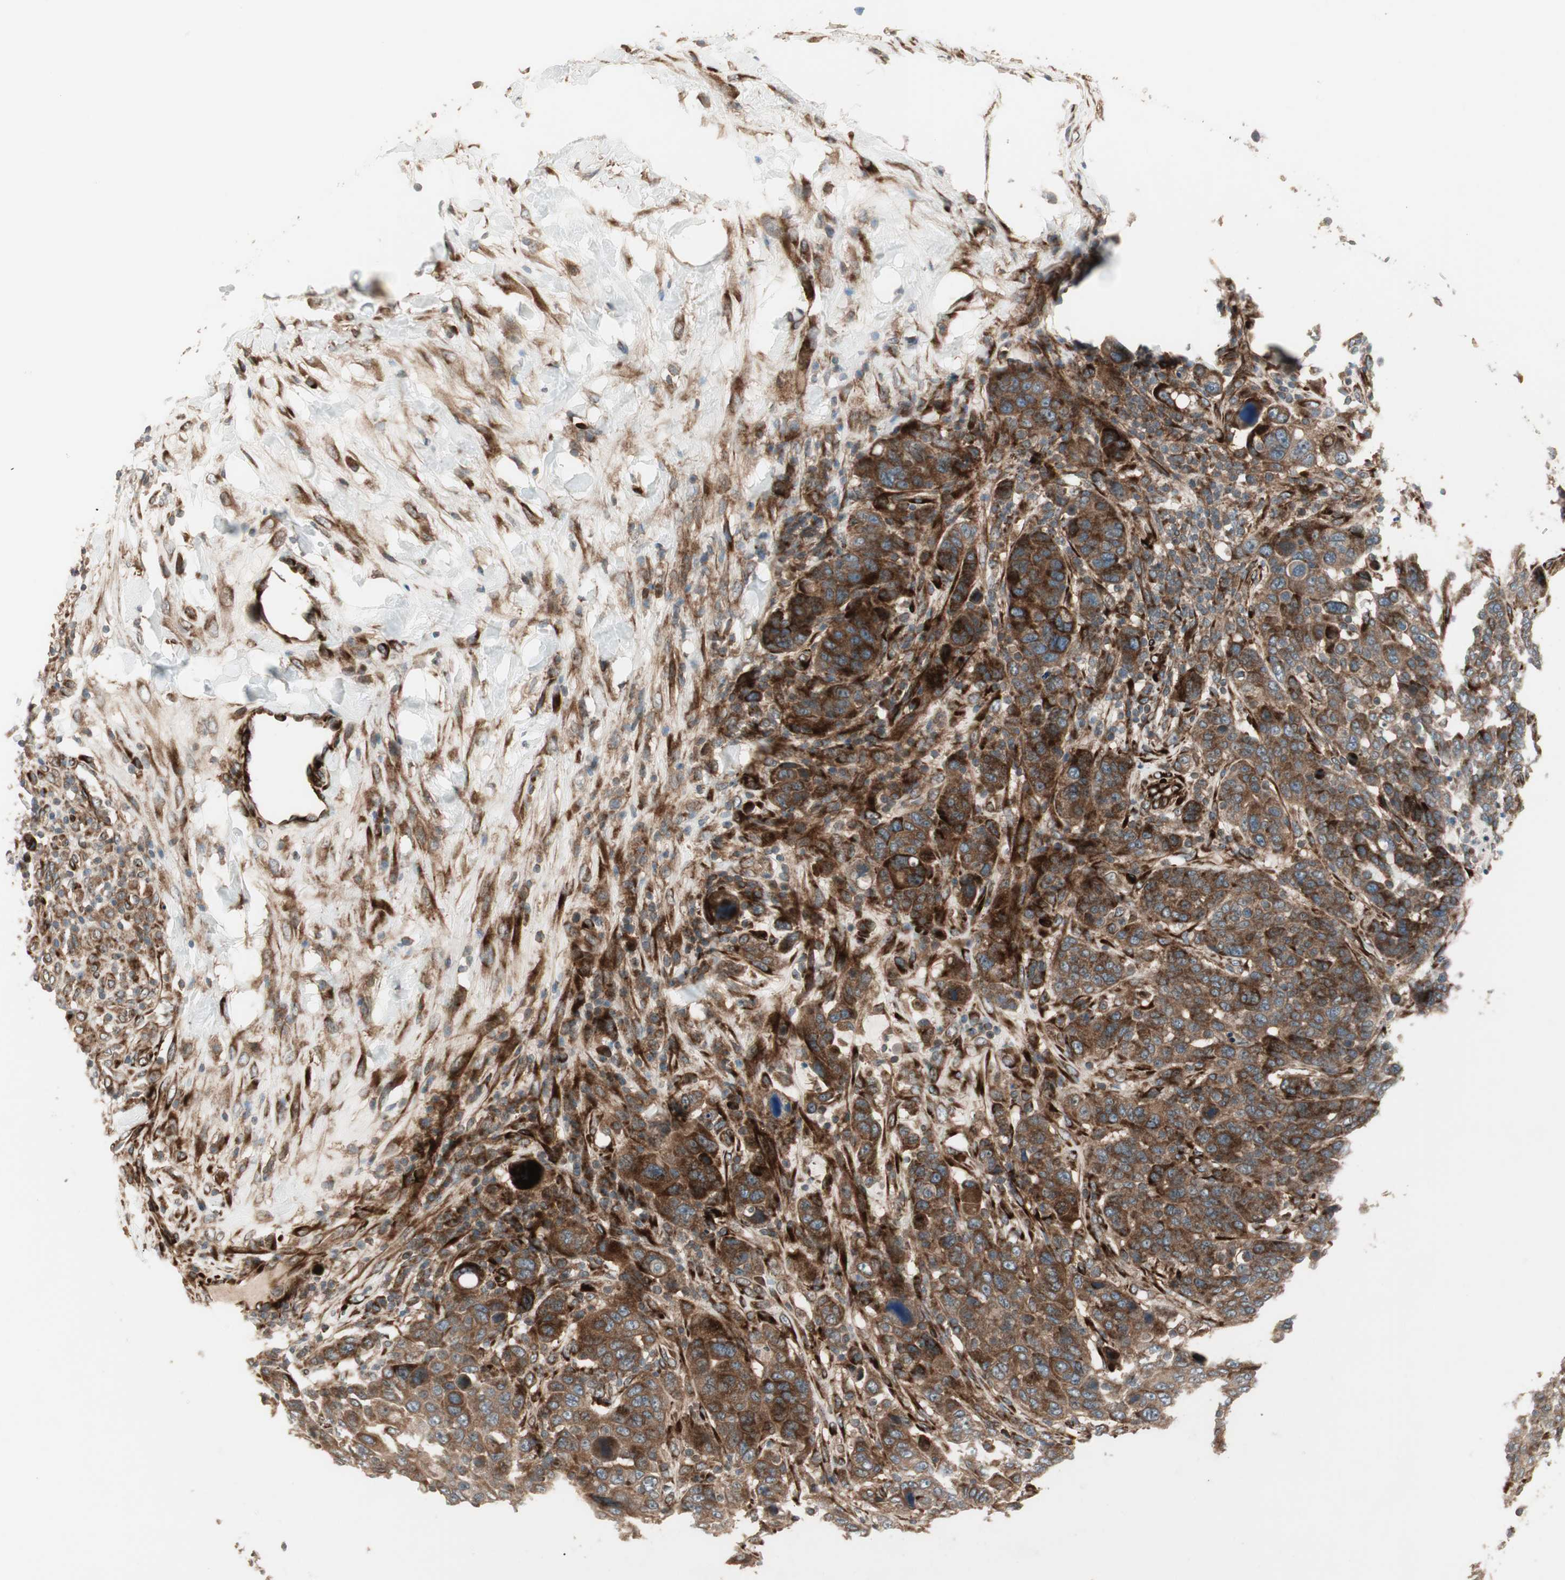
{"staining": {"intensity": "strong", "quantity": ">75%", "location": "cytoplasmic/membranous"}, "tissue": "breast cancer", "cell_type": "Tumor cells", "image_type": "cancer", "snomed": [{"axis": "morphology", "description": "Duct carcinoma"}, {"axis": "topography", "description": "Breast"}], "caption": "Tumor cells reveal strong cytoplasmic/membranous staining in about >75% of cells in breast cancer.", "gene": "PPP2R5E", "patient": {"sex": "female", "age": 37}}